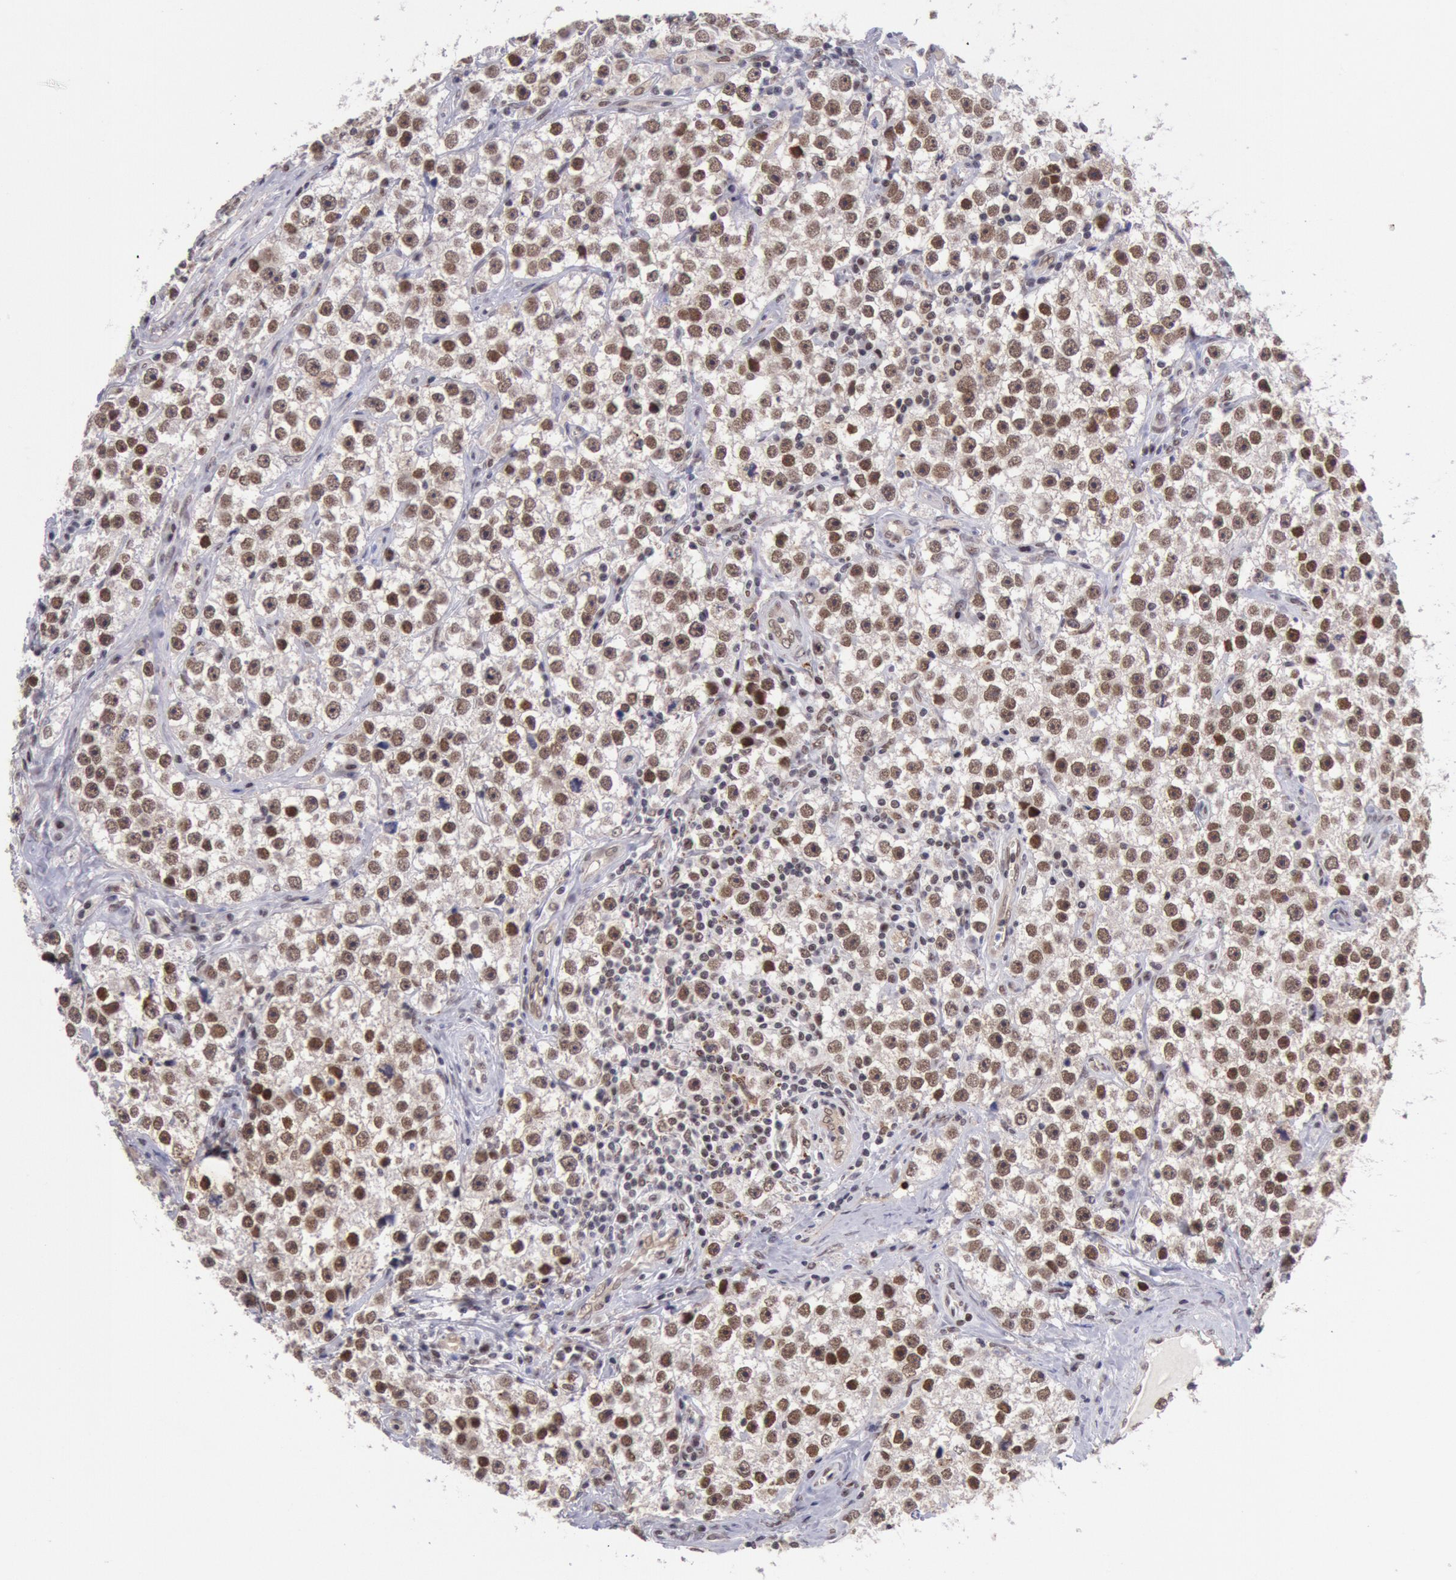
{"staining": {"intensity": "moderate", "quantity": ">75%", "location": "nuclear"}, "tissue": "testis cancer", "cell_type": "Tumor cells", "image_type": "cancer", "snomed": [{"axis": "morphology", "description": "Seminoma, NOS"}, {"axis": "topography", "description": "Testis"}], "caption": "Human seminoma (testis) stained for a protein (brown) demonstrates moderate nuclear positive expression in about >75% of tumor cells.", "gene": "CDKN2B", "patient": {"sex": "male", "age": 32}}